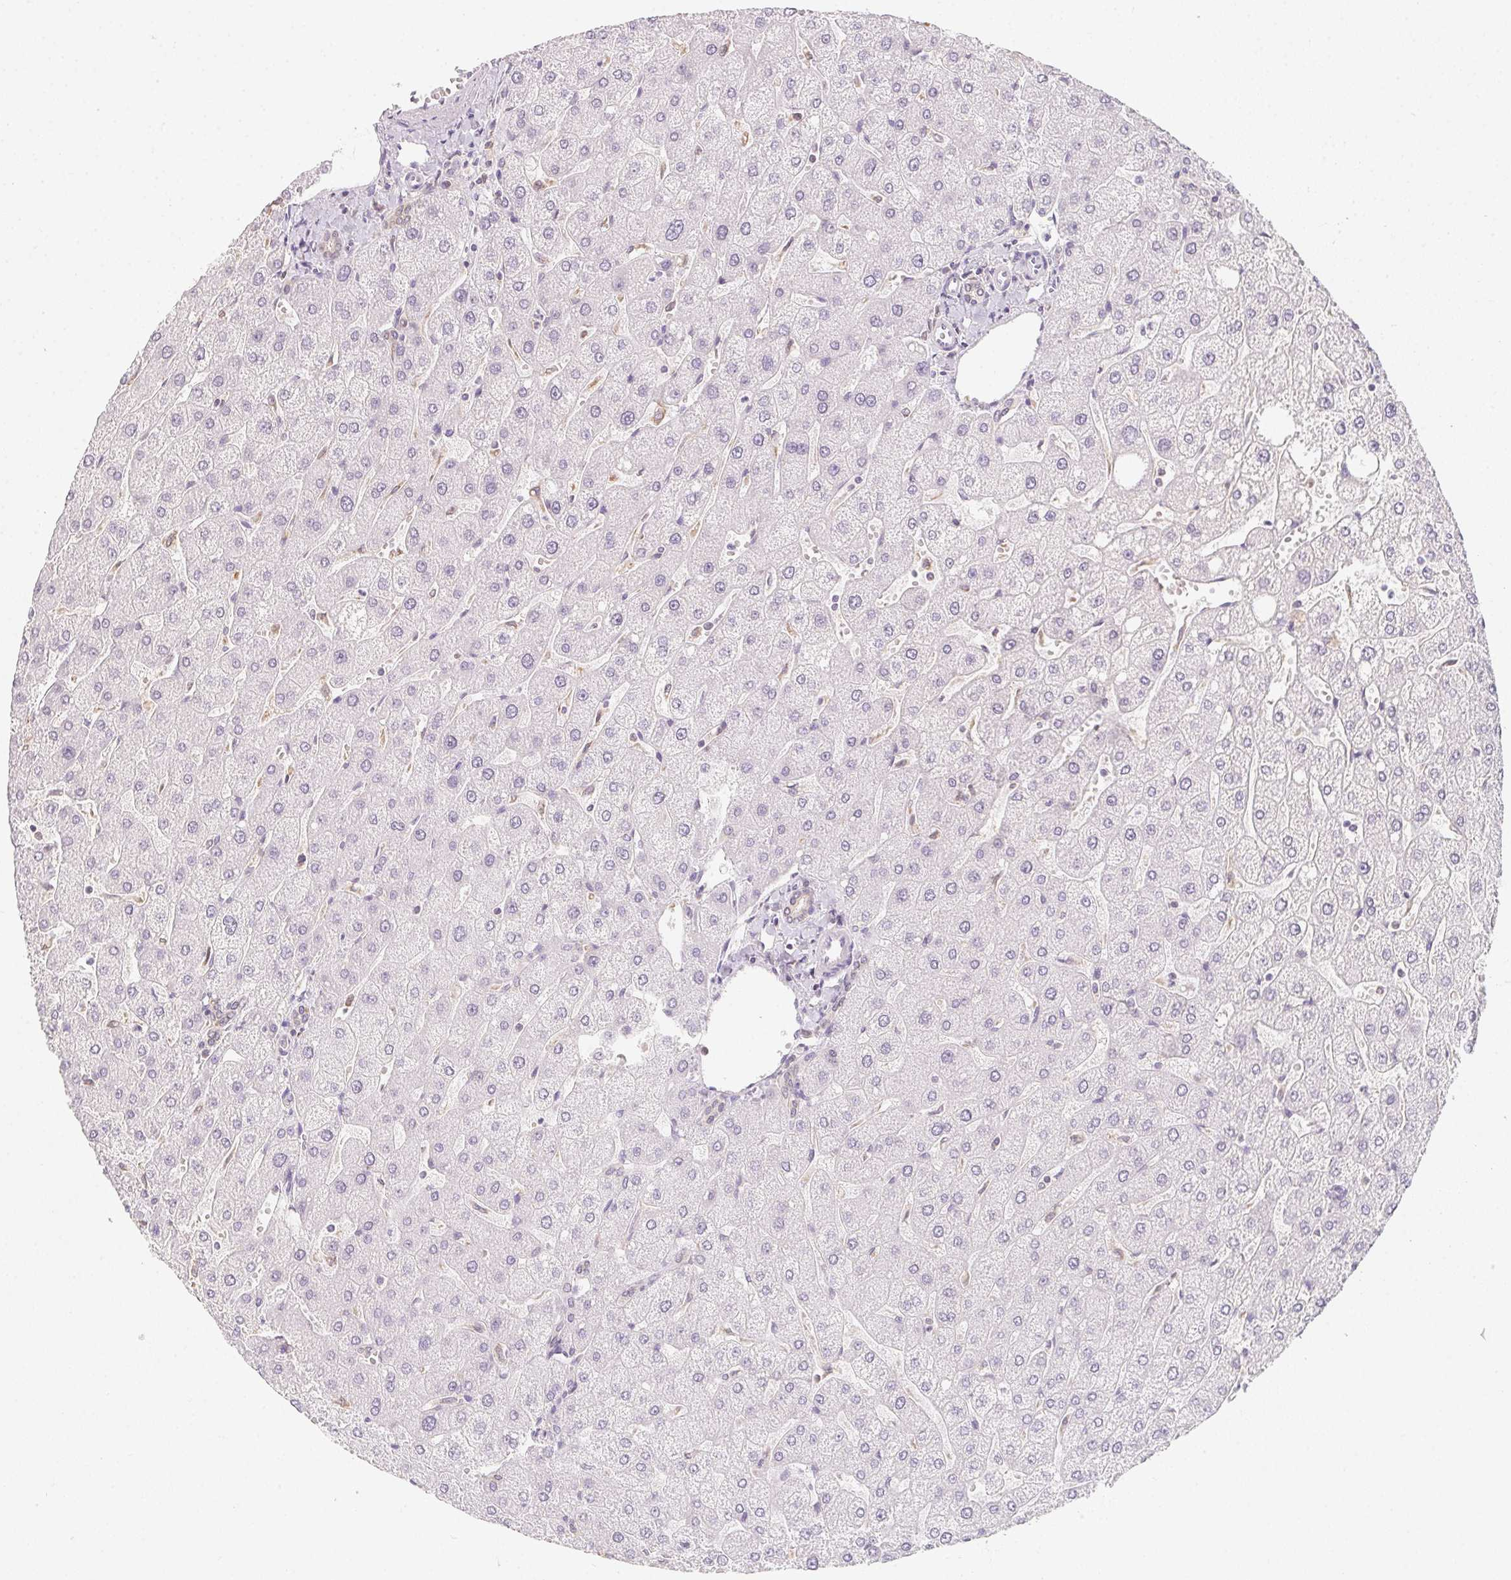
{"staining": {"intensity": "negative", "quantity": "none", "location": "none"}, "tissue": "liver", "cell_type": "Cholangiocytes", "image_type": "normal", "snomed": [{"axis": "morphology", "description": "Normal tissue, NOS"}, {"axis": "topography", "description": "Liver"}], "caption": "Protein analysis of benign liver displays no significant staining in cholangiocytes.", "gene": "SOAT1", "patient": {"sex": "male", "age": 67}}